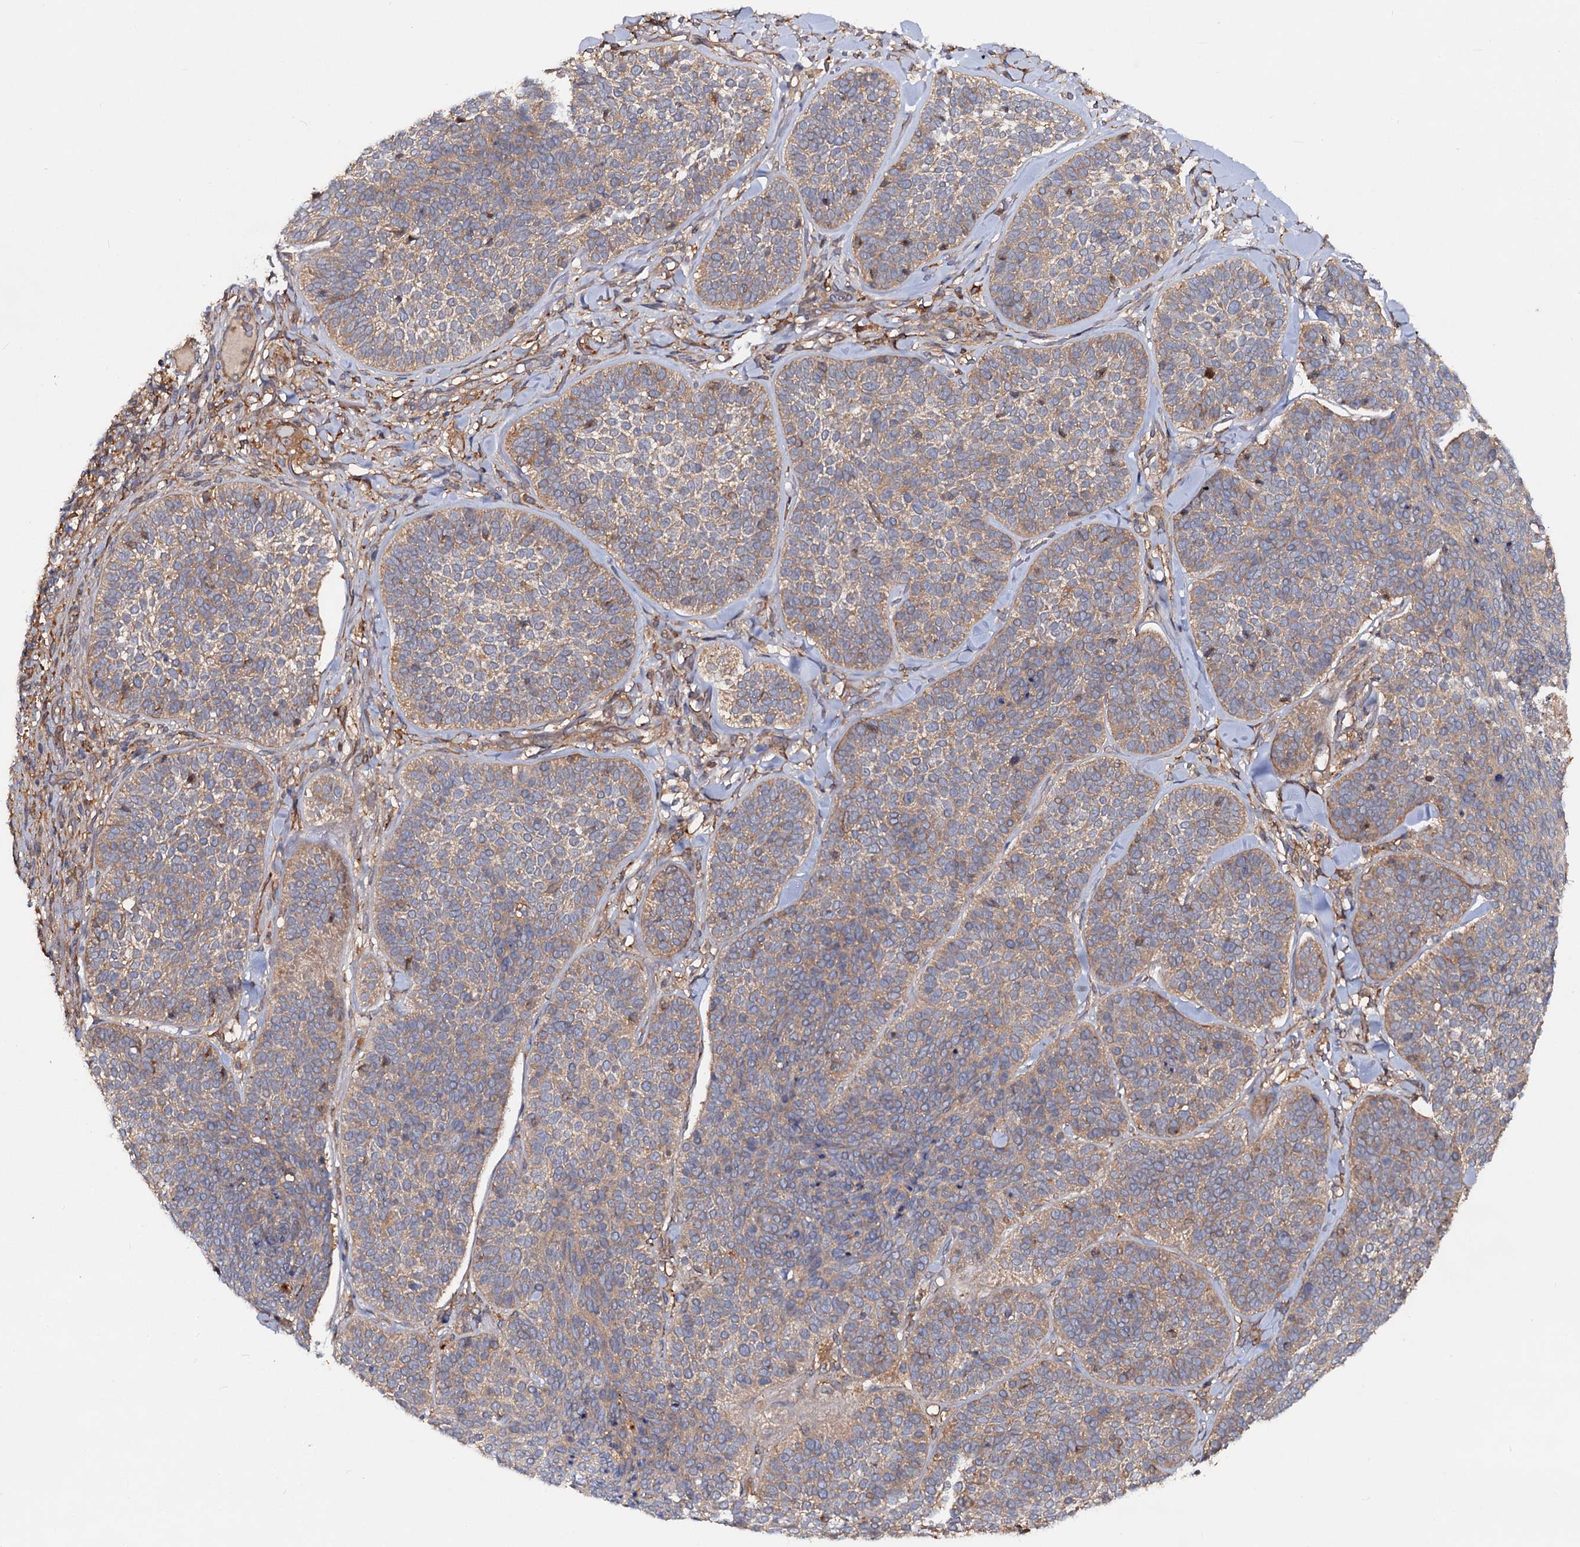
{"staining": {"intensity": "weak", "quantity": "25%-75%", "location": "cytoplasmic/membranous"}, "tissue": "skin cancer", "cell_type": "Tumor cells", "image_type": "cancer", "snomed": [{"axis": "morphology", "description": "Basal cell carcinoma"}, {"axis": "topography", "description": "Skin"}], "caption": "Protein staining of skin cancer (basal cell carcinoma) tissue demonstrates weak cytoplasmic/membranous staining in approximately 25%-75% of tumor cells.", "gene": "VPS29", "patient": {"sex": "male", "age": 85}}